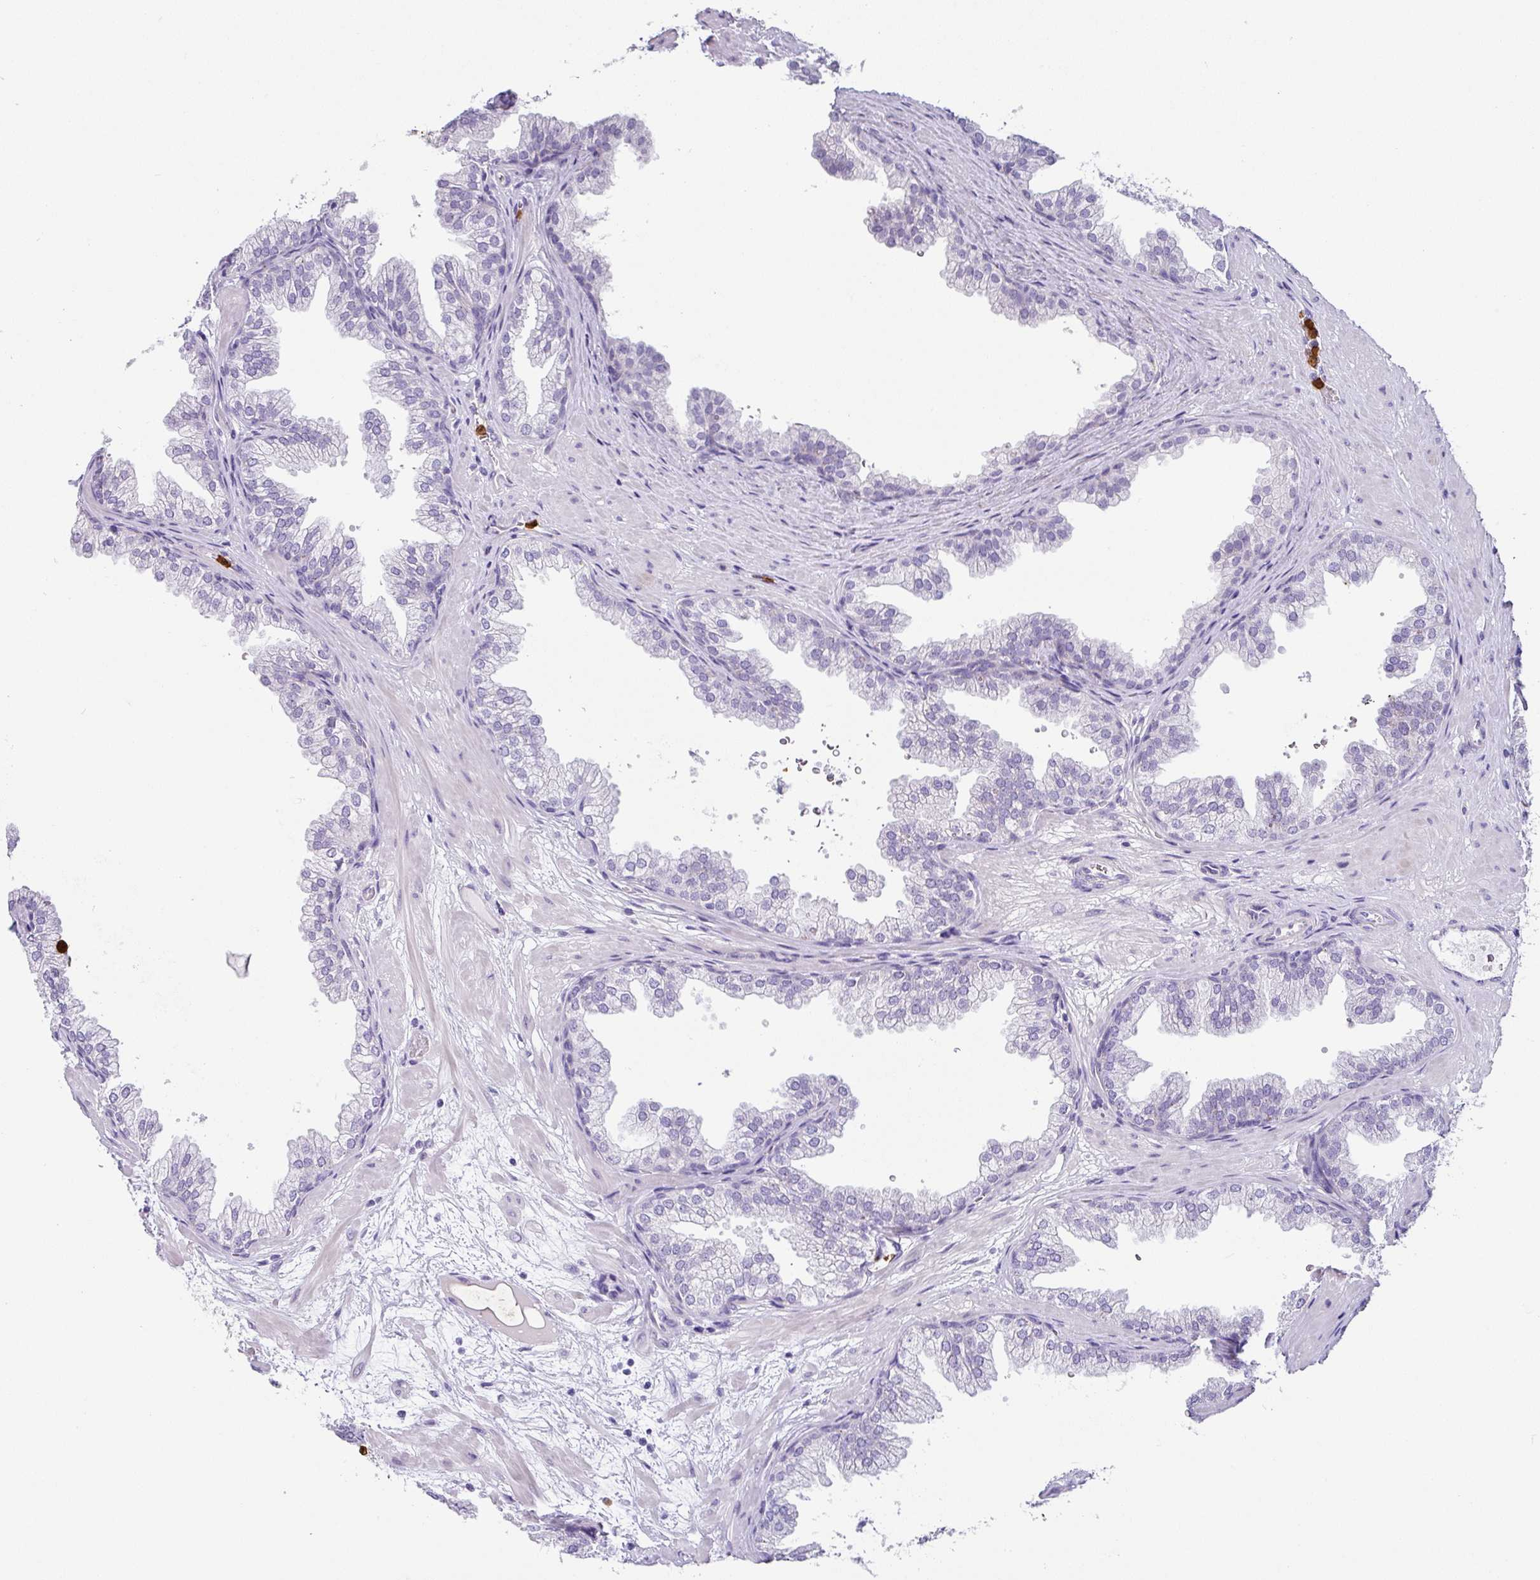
{"staining": {"intensity": "negative", "quantity": "none", "location": "none"}, "tissue": "prostate", "cell_type": "Glandular cells", "image_type": "normal", "snomed": [{"axis": "morphology", "description": "Normal tissue, NOS"}, {"axis": "topography", "description": "Prostate"}], "caption": "Glandular cells are negative for protein expression in benign human prostate. (Brightfield microscopy of DAB (3,3'-diaminobenzidine) immunohistochemistry (IHC) at high magnification).", "gene": "SH2D3C", "patient": {"sex": "male", "age": 37}}